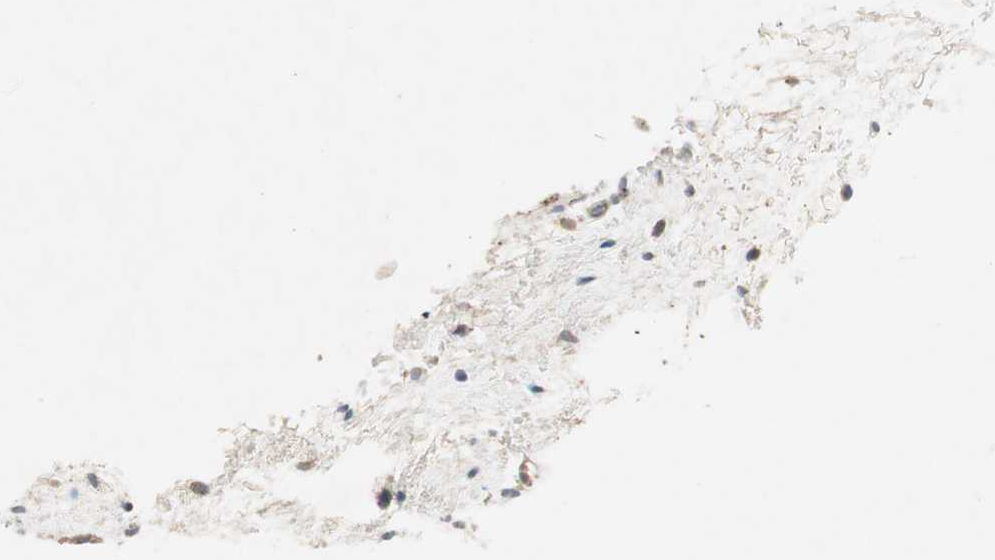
{"staining": {"intensity": "moderate", "quantity": ">75%", "location": "cytoplasmic/membranous"}, "tissue": "urinary bladder", "cell_type": "Urothelial cells", "image_type": "normal", "snomed": [{"axis": "morphology", "description": "Normal tissue, NOS"}, {"axis": "morphology", "description": "Urothelial carcinoma, High grade"}, {"axis": "topography", "description": "Urinary bladder"}], "caption": "Approximately >75% of urothelial cells in unremarkable human urinary bladder show moderate cytoplasmic/membranous protein expression as visualized by brown immunohistochemical staining.", "gene": "FGFR4", "patient": {"sex": "male", "age": 46}}